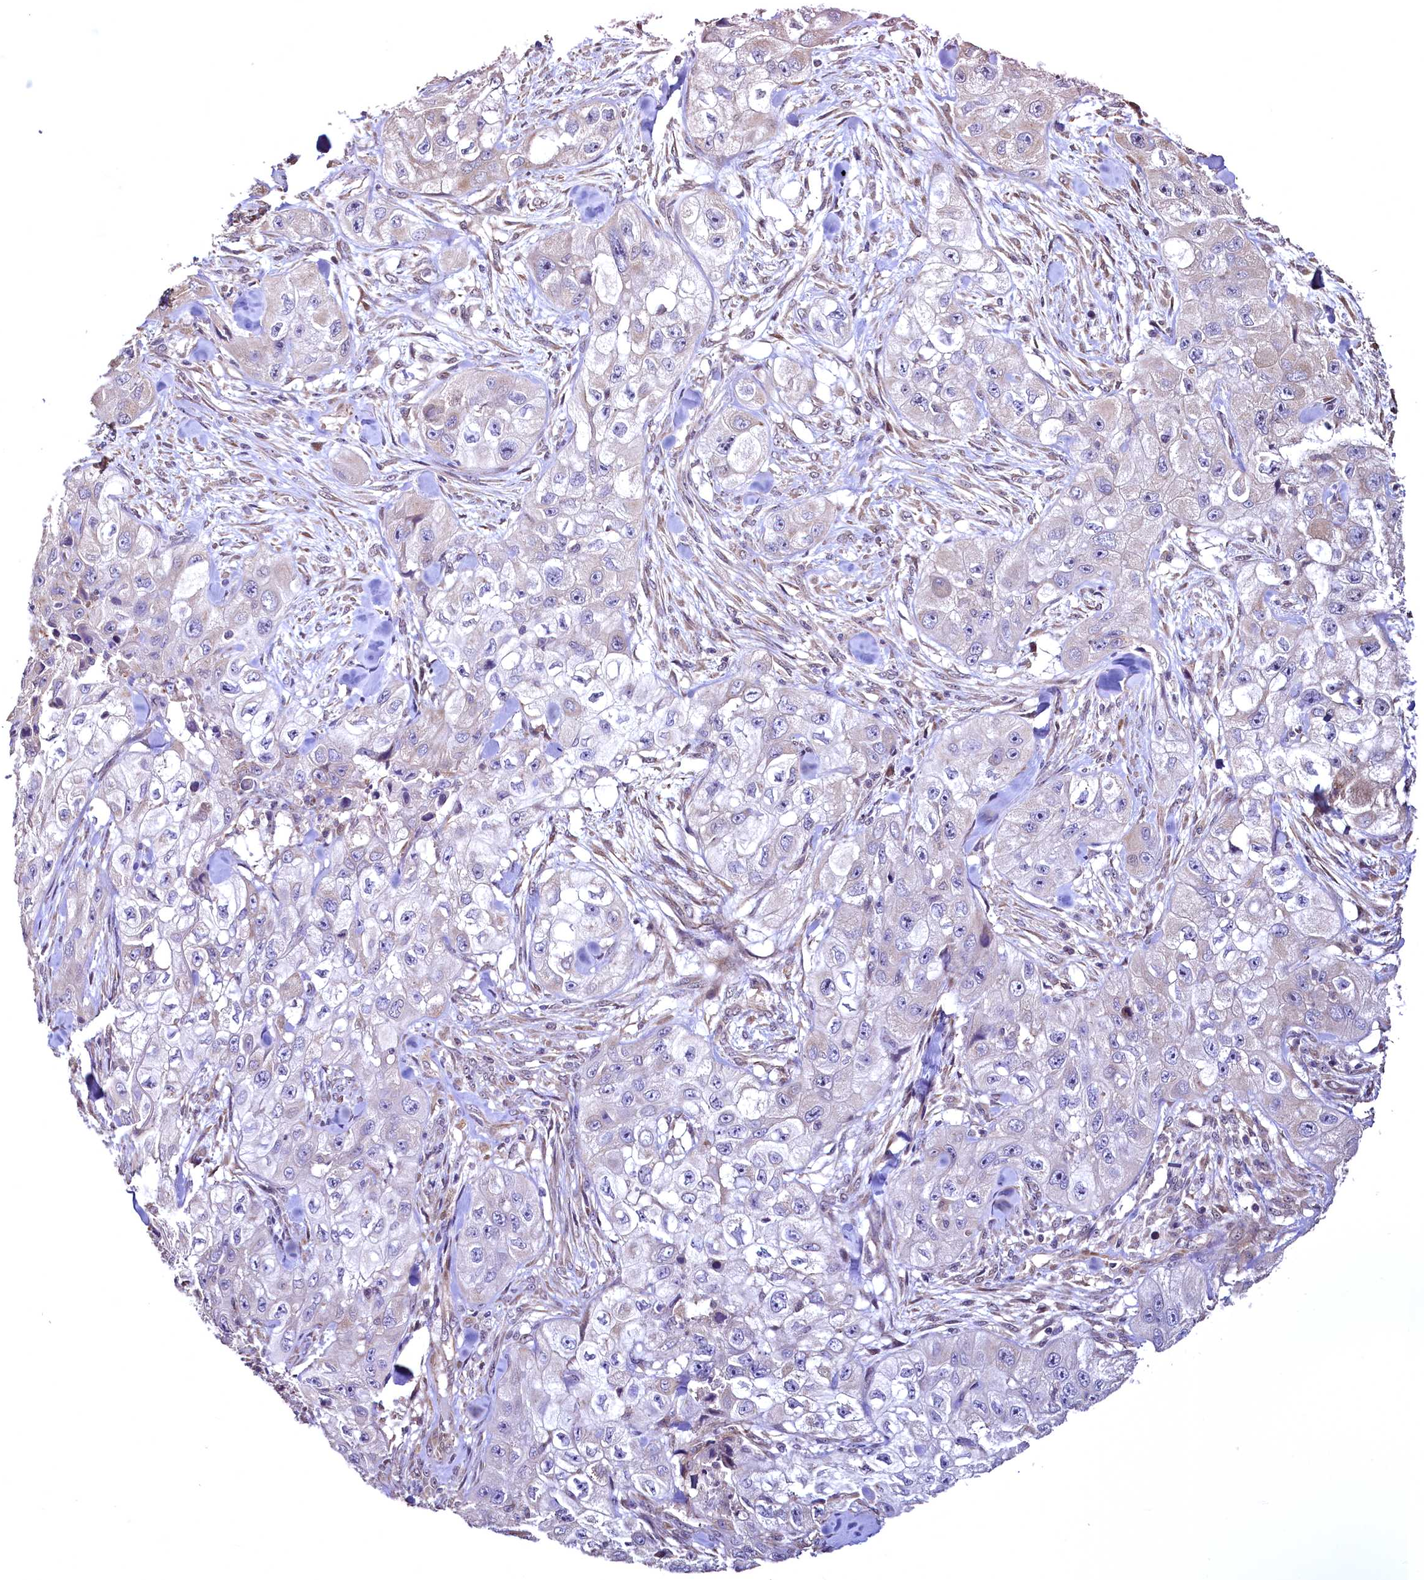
{"staining": {"intensity": "negative", "quantity": "none", "location": "none"}, "tissue": "skin cancer", "cell_type": "Tumor cells", "image_type": "cancer", "snomed": [{"axis": "morphology", "description": "Squamous cell carcinoma, NOS"}, {"axis": "topography", "description": "Skin"}, {"axis": "topography", "description": "Subcutis"}], "caption": "Tumor cells are negative for protein expression in human skin cancer (squamous cell carcinoma).", "gene": "TBCEL", "patient": {"sex": "male", "age": 73}}